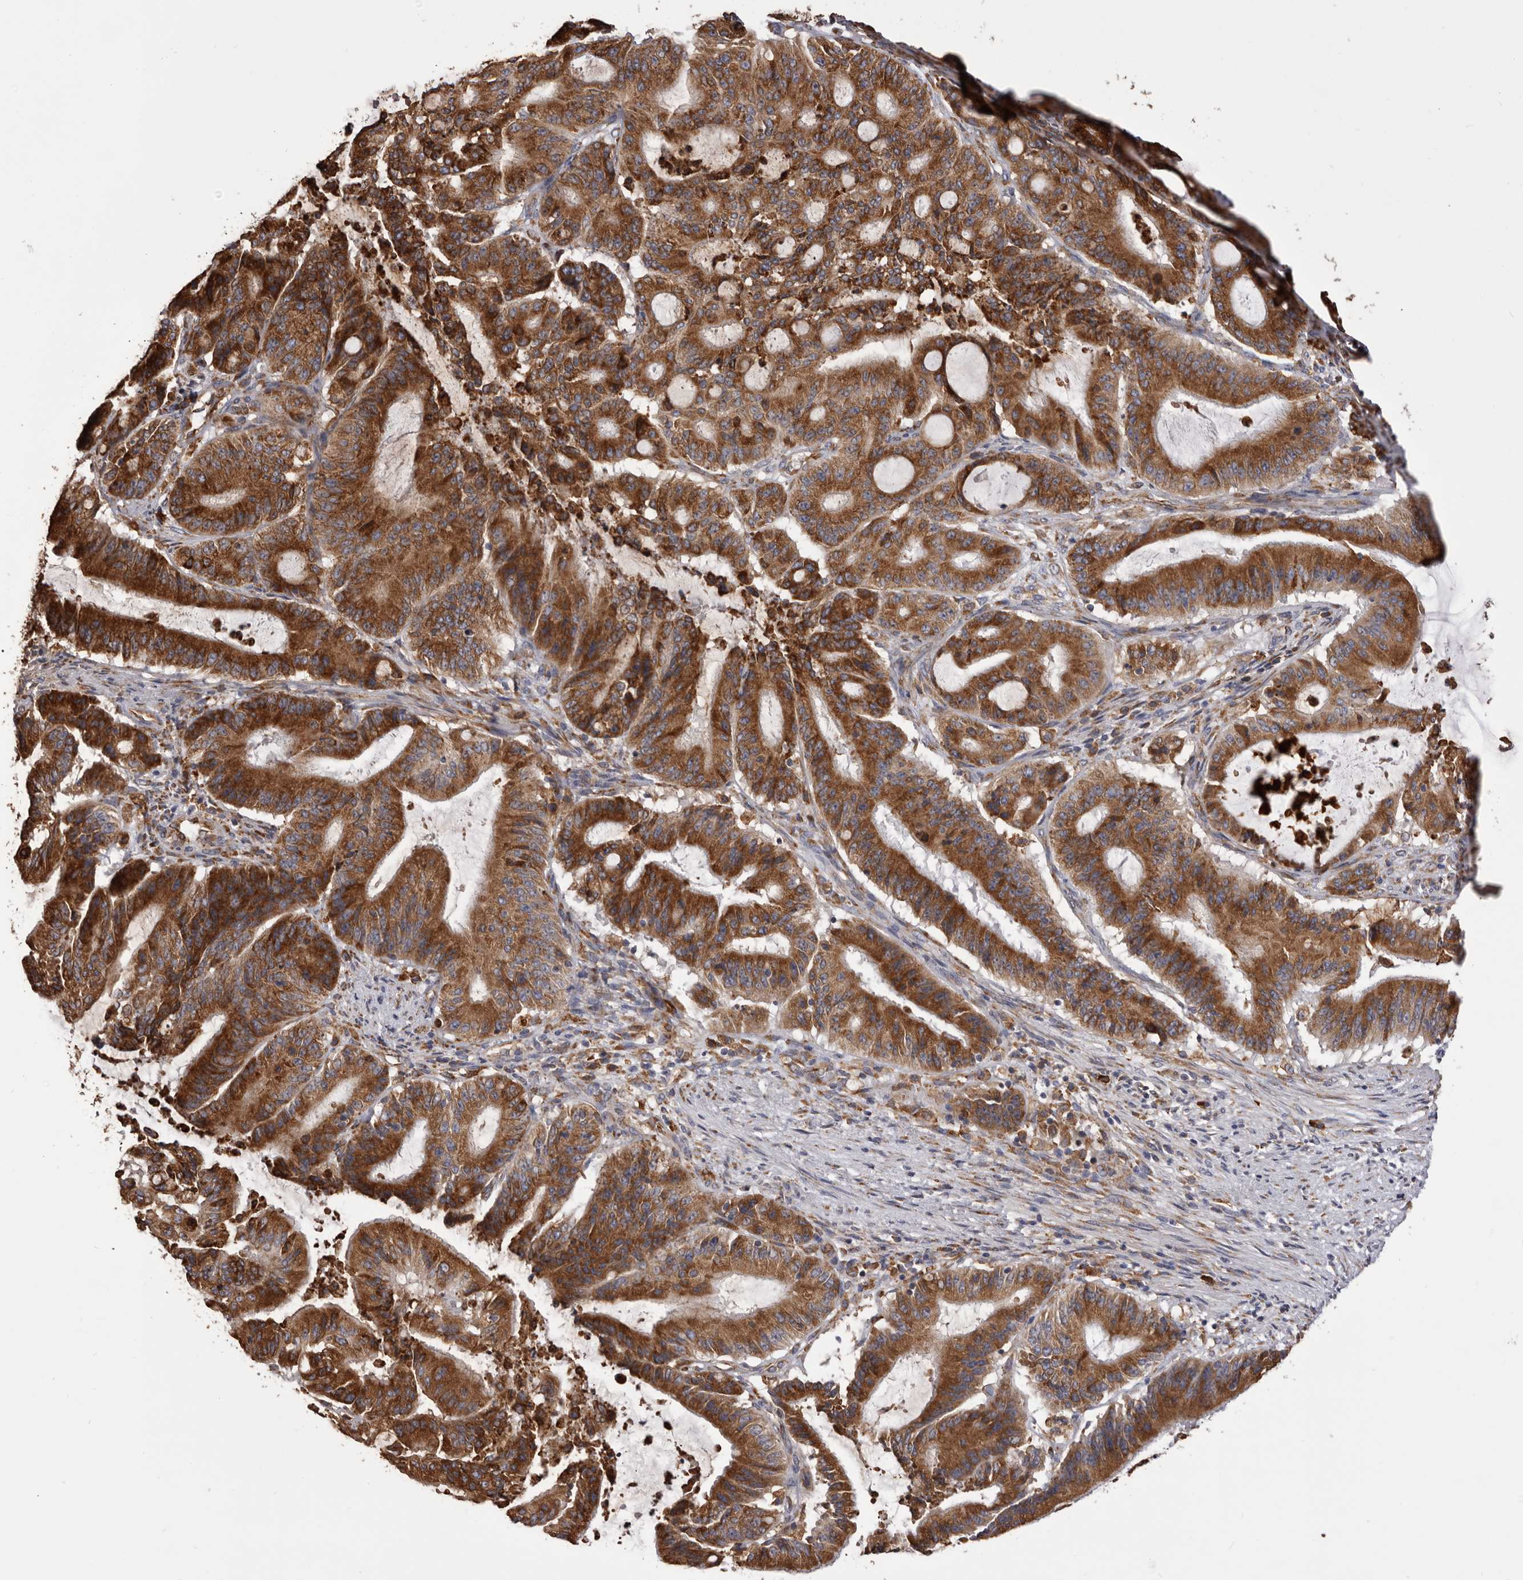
{"staining": {"intensity": "strong", "quantity": ">75%", "location": "cytoplasmic/membranous"}, "tissue": "liver cancer", "cell_type": "Tumor cells", "image_type": "cancer", "snomed": [{"axis": "morphology", "description": "Normal tissue, NOS"}, {"axis": "morphology", "description": "Cholangiocarcinoma"}, {"axis": "topography", "description": "Liver"}, {"axis": "topography", "description": "Peripheral nerve tissue"}], "caption": "A micrograph of liver cholangiocarcinoma stained for a protein exhibits strong cytoplasmic/membranous brown staining in tumor cells.", "gene": "QRSL1", "patient": {"sex": "female", "age": 73}}